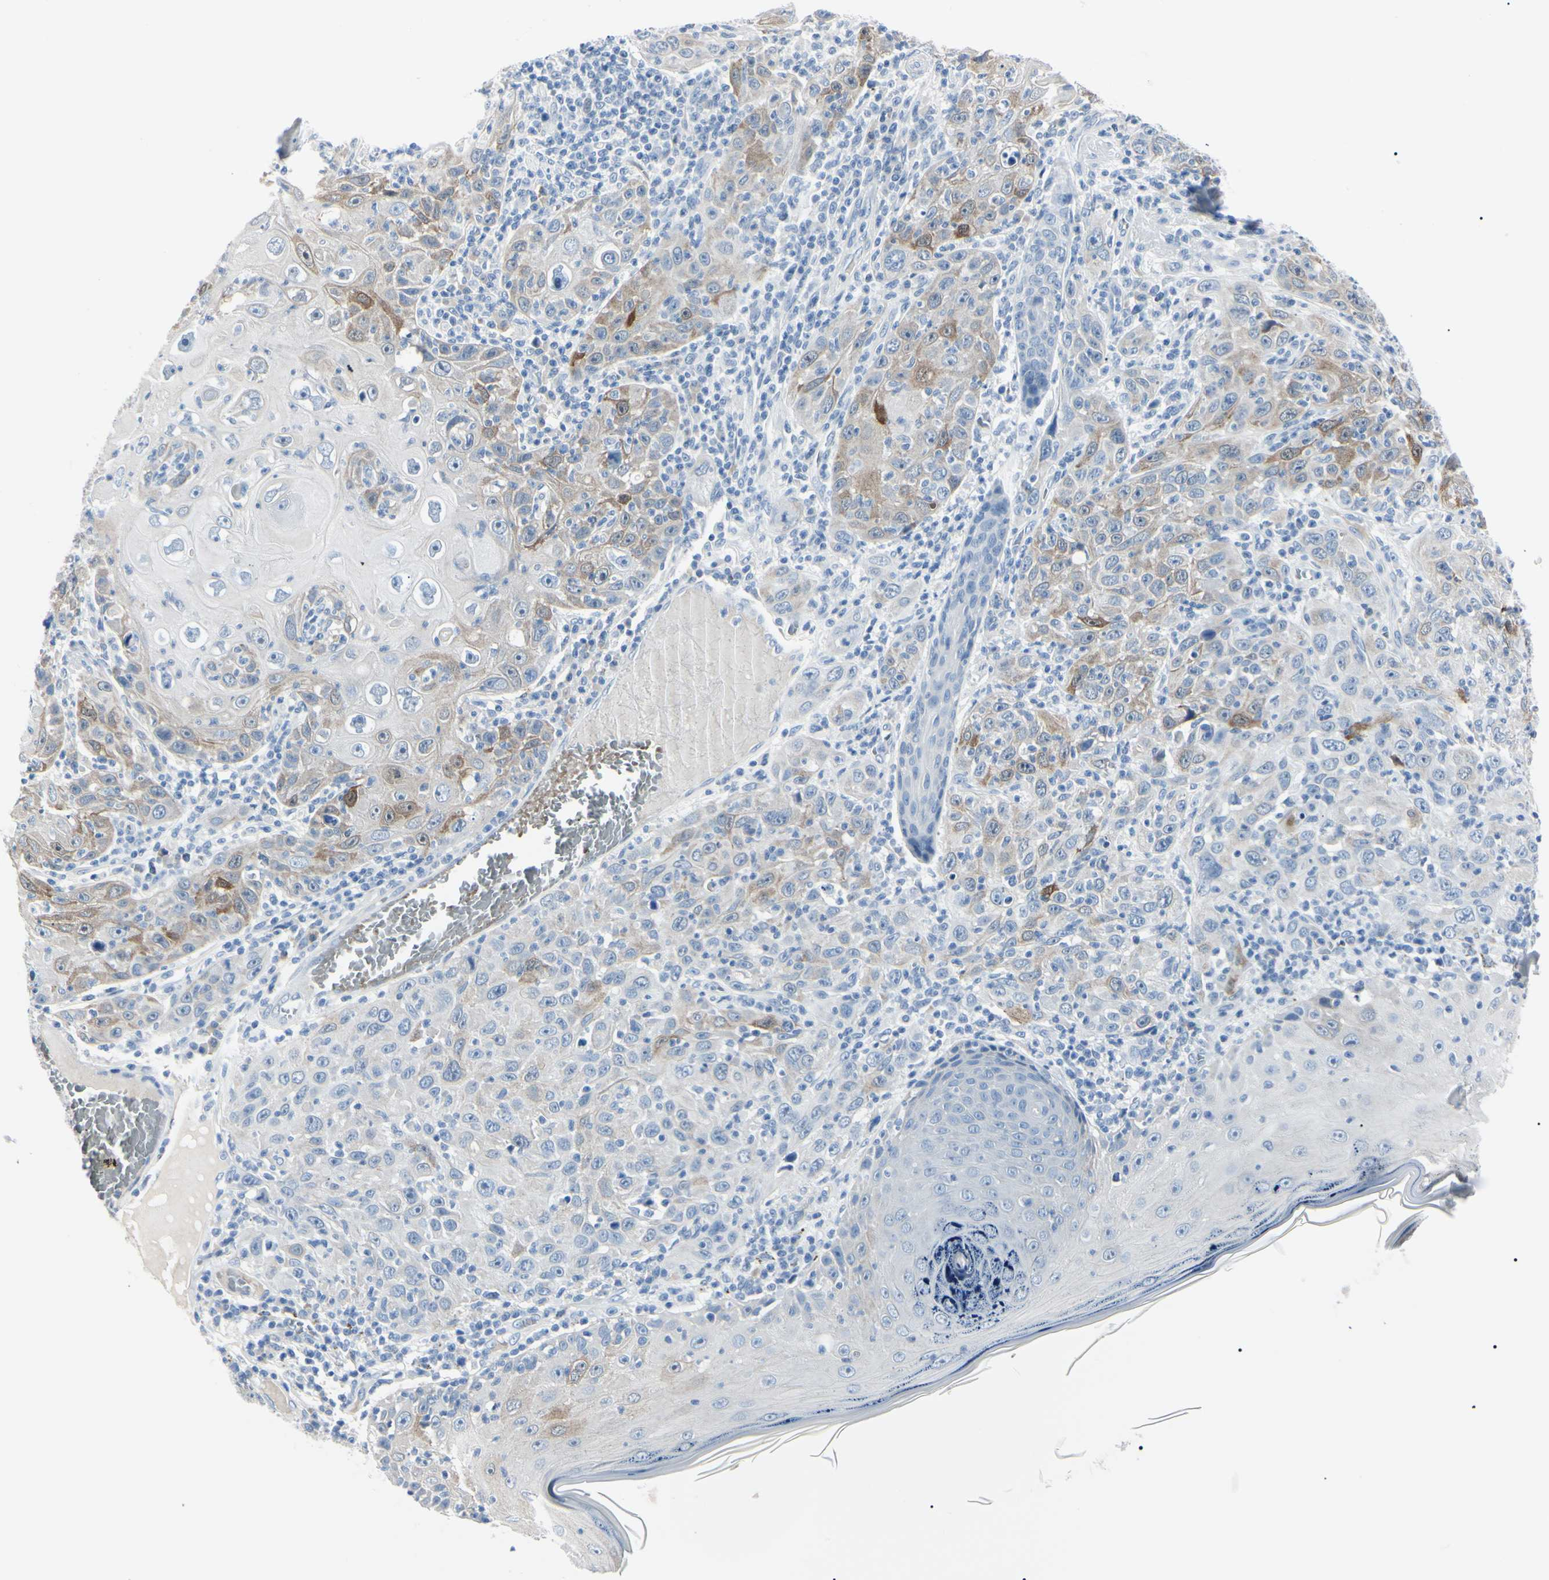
{"staining": {"intensity": "weak", "quantity": "25%-75%", "location": "cytoplasmic/membranous"}, "tissue": "skin cancer", "cell_type": "Tumor cells", "image_type": "cancer", "snomed": [{"axis": "morphology", "description": "Squamous cell carcinoma, NOS"}, {"axis": "topography", "description": "Skin"}], "caption": "Immunohistochemistry (IHC) staining of skin cancer, which displays low levels of weak cytoplasmic/membranous expression in about 25%-75% of tumor cells indicating weak cytoplasmic/membranous protein positivity. The staining was performed using DAB (3,3'-diaminobenzidine) (brown) for protein detection and nuclei were counterstained in hematoxylin (blue).", "gene": "CA2", "patient": {"sex": "female", "age": 88}}